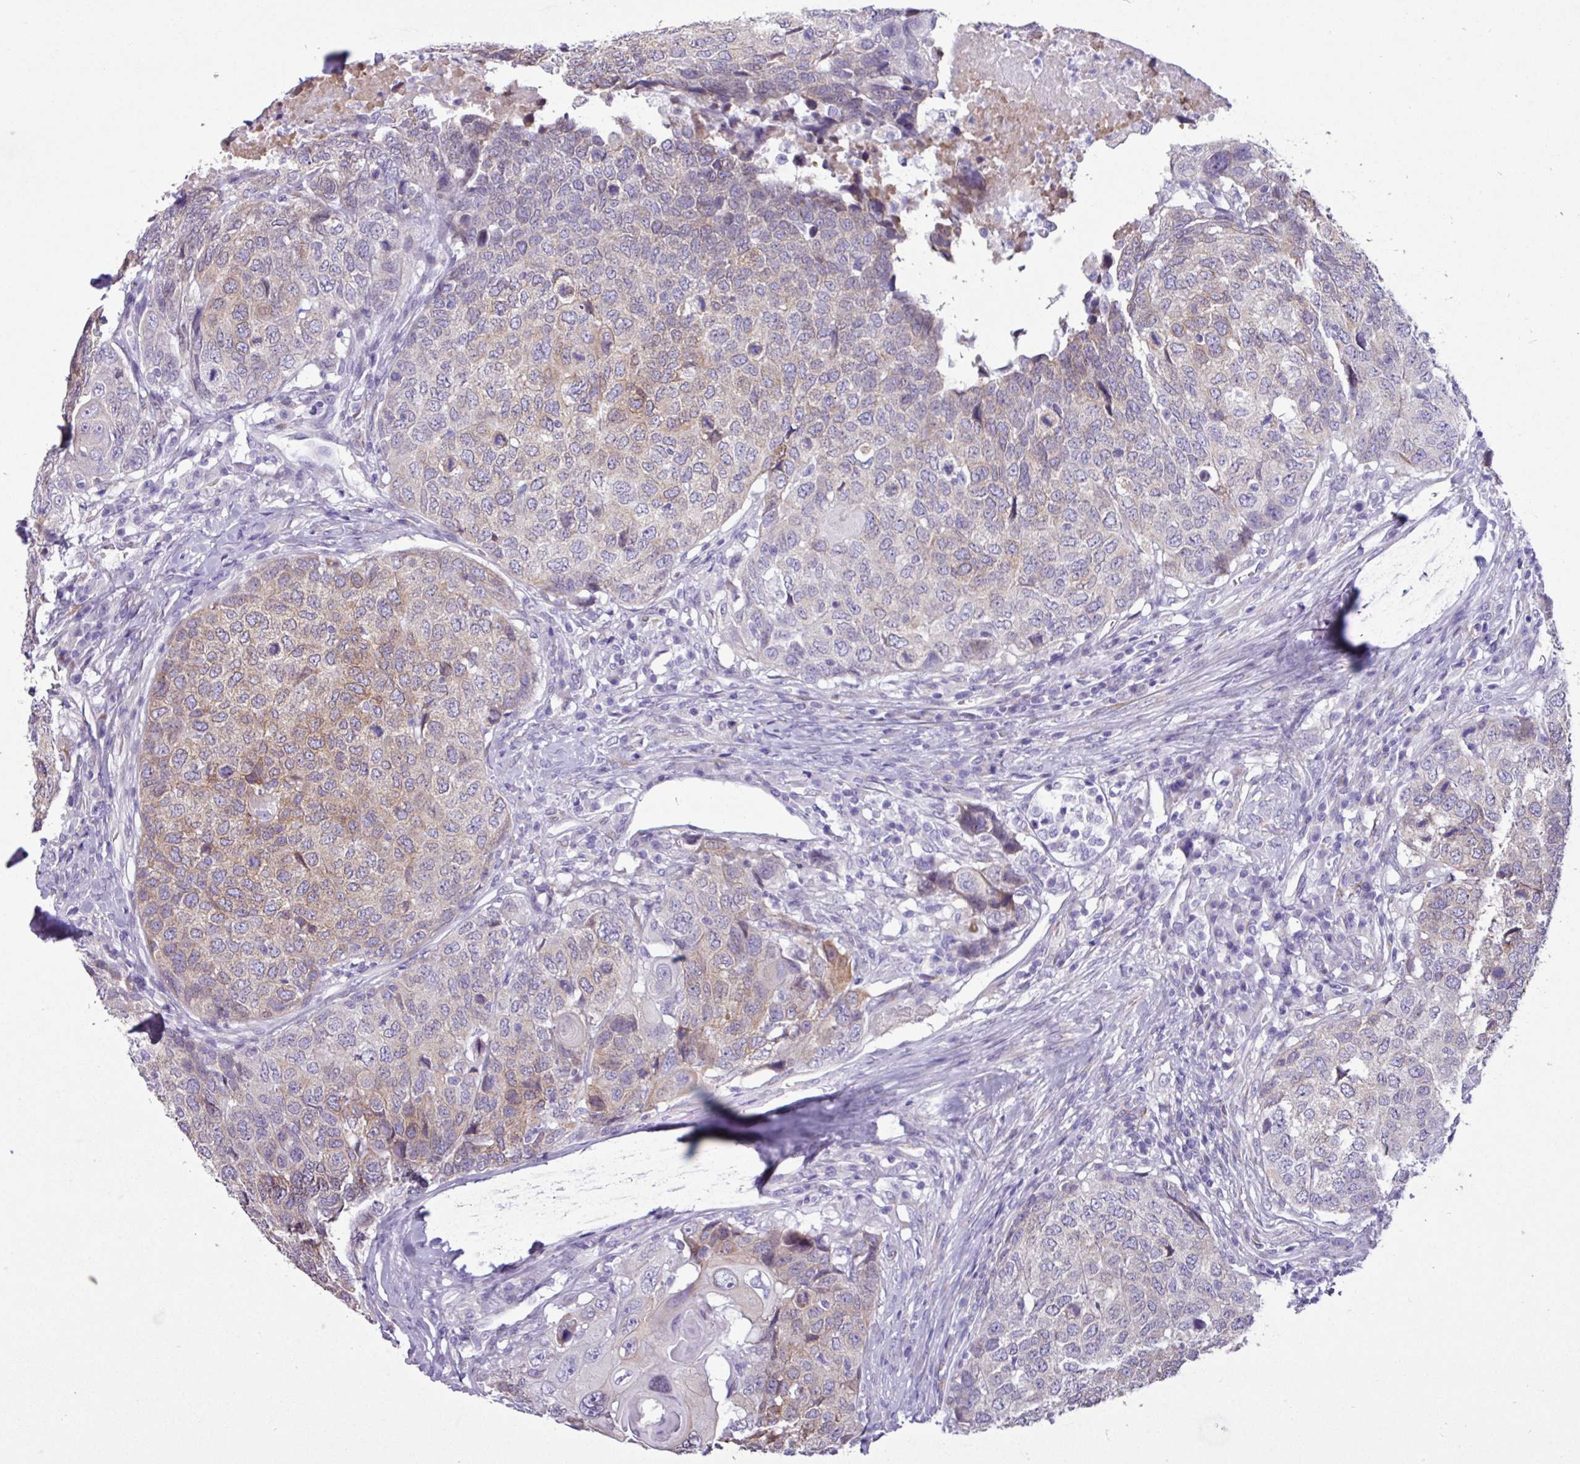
{"staining": {"intensity": "weak", "quantity": "25%-75%", "location": "cytoplasmic/membranous"}, "tissue": "head and neck cancer", "cell_type": "Tumor cells", "image_type": "cancer", "snomed": [{"axis": "morphology", "description": "Squamous cell carcinoma, NOS"}, {"axis": "topography", "description": "Head-Neck"}], "caption": "A high-resolution histopathology image shows immunohistochemistry (IHC) staining of squamous cell carcinoma (head and neck), which shows weak cytoplasmic/membranous positivity in about 25%-75% of tumor cells. (brown staining indicates protein expression, while blue staining denotes nuclei).", "gene": "SLC38A1", "patient": {"sex": "male", "age": 66}}